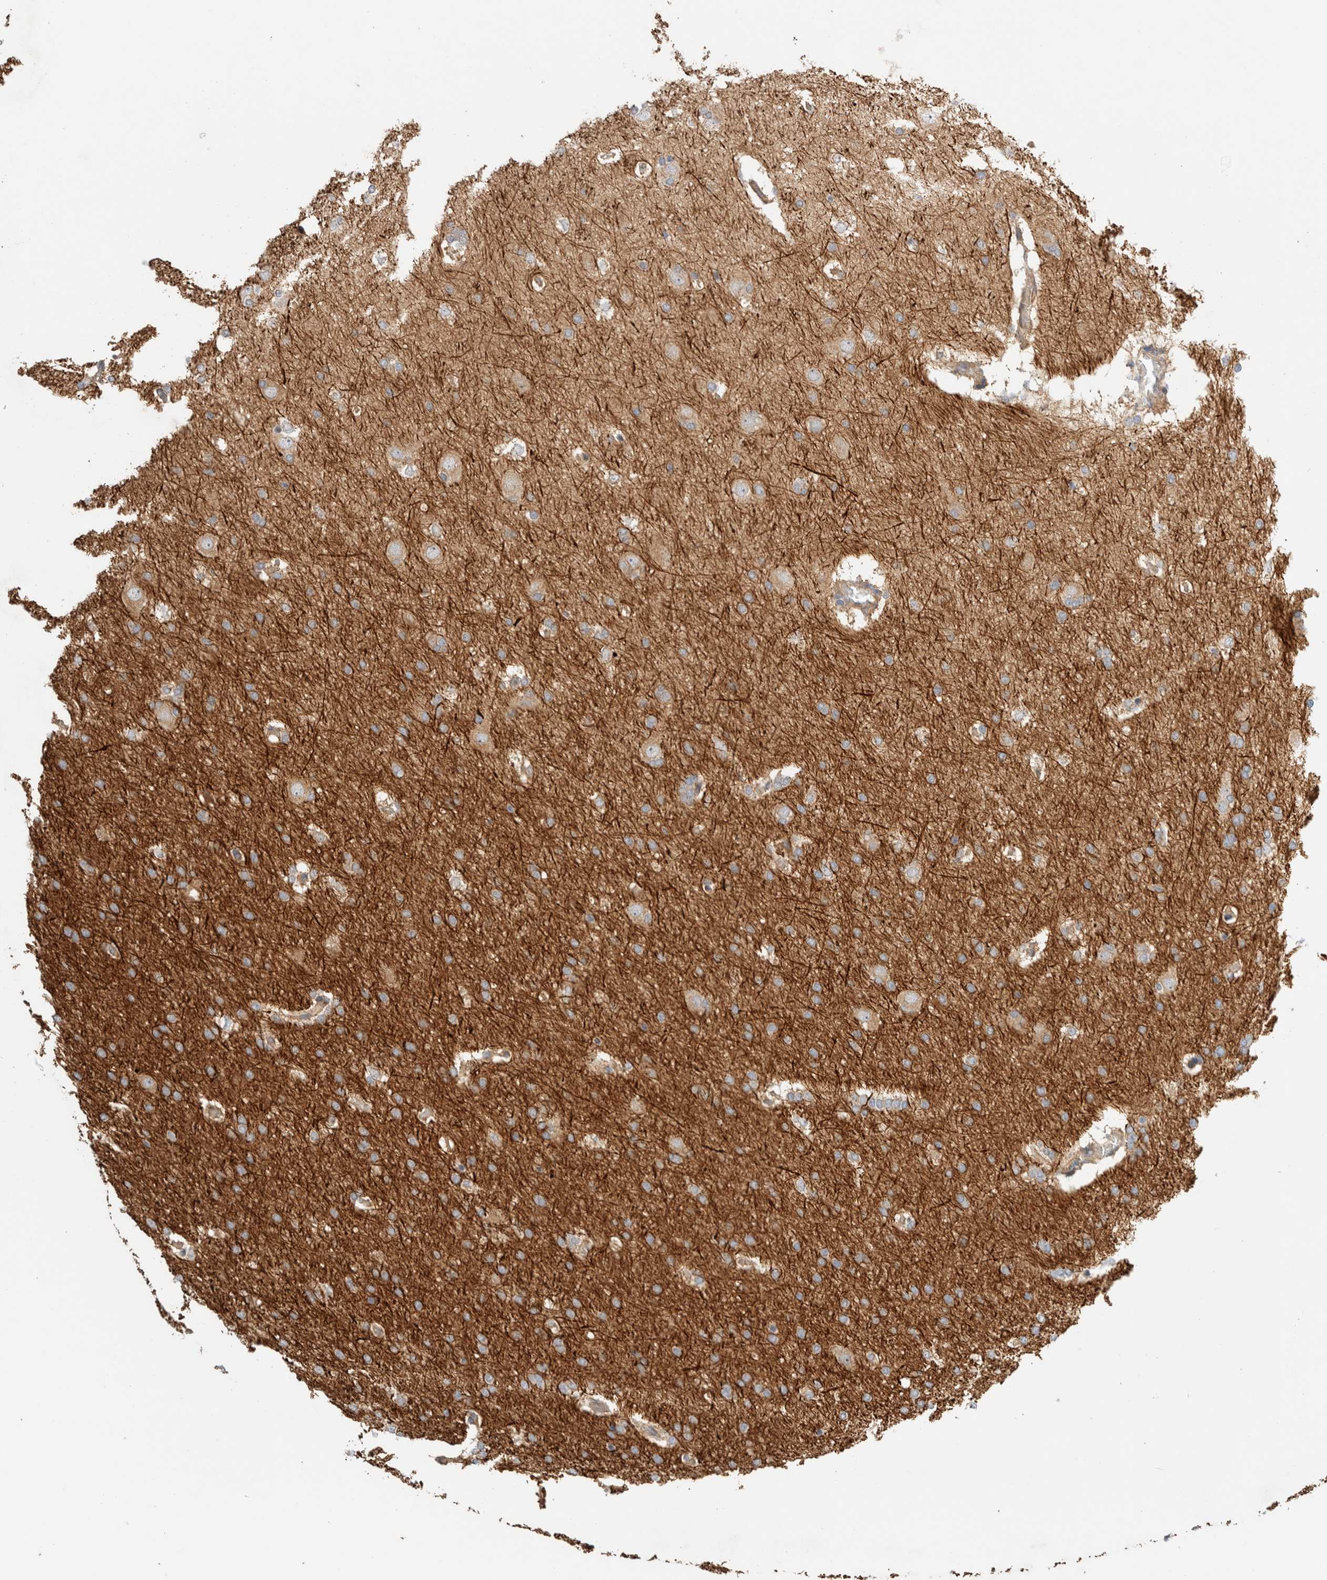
{"staining": {"intensity": "weak", "quantity": ">75%", "location": "cytoplasmic/membranous"}, "tissue": "glioma", "cell_type": "Tumor cells", "image_type": "cancer", "snomed": [{"axis": "morphology", "description": "Glioma, malignant, Low grade"}, {"axis": "topography", "description": "Brain"}], "caption": "Protein expression analysis of human malignant glioma (low-grade) reveals weak cytoplasmic/membranous expression in approximately >75% of tumor cells. (DAB (3,3'-diaminobenzidine) = brown stain, brightfield microscopy at high magnification).", "gene": "B3GNTL1", "patient": {"sex": "female", "age": 37}}